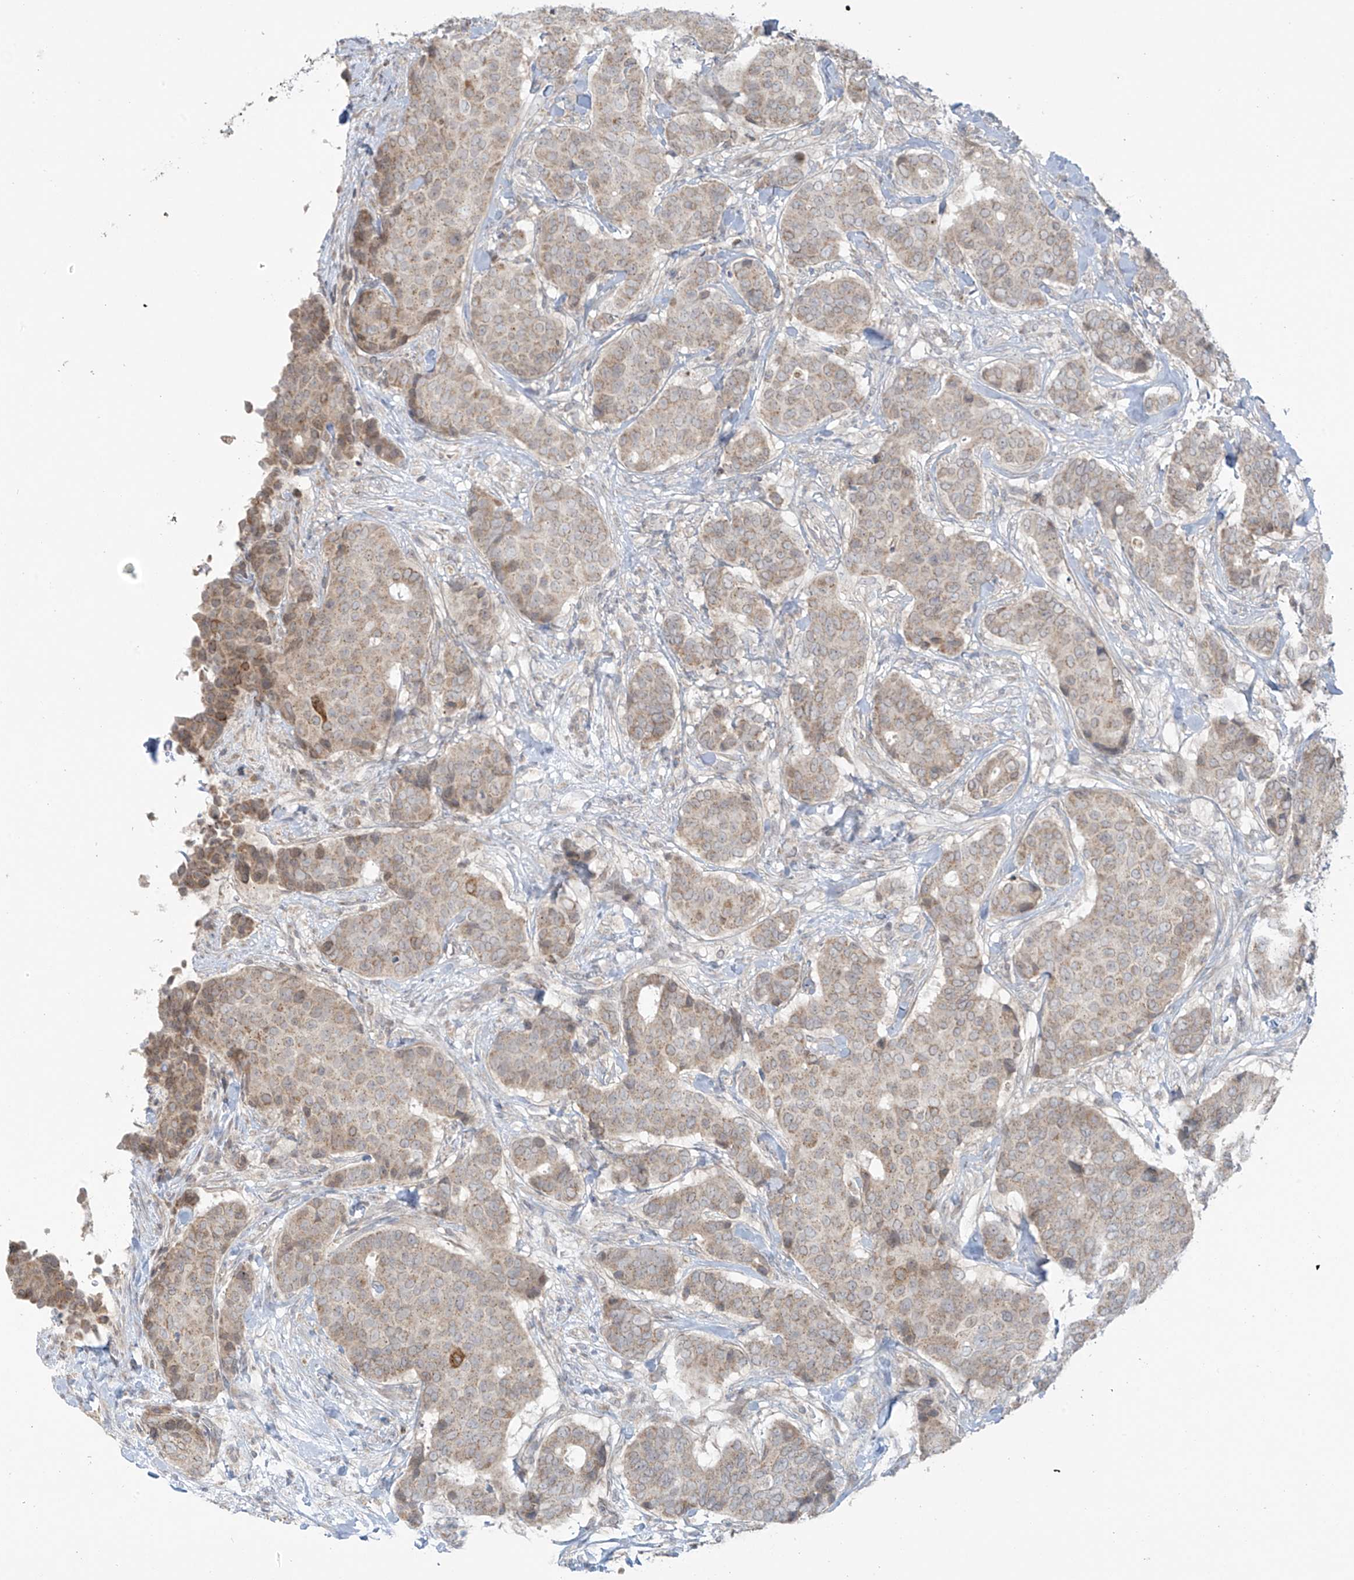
{"staining": {"intensity": "weak", "quantity": "25%-75%", "location": "cytoplasmic/membranous"}, "tissue": "breast cancer", "cell_type": "Tumor cells", "image_type": "cancer", "snomed": [{"axis": "morphology", "description": "Duct carcinoma"}, {"axis": "topography", "description": "Breast"}], "caption": "A low amount of weak cytoplasmic/membranous expression is present in approximately 25%-75% of tumor cells in intraductal carcinoma (breast) tissue.", "gene": "HDDC2", "patient": {"sex": "female", "age": 75}}